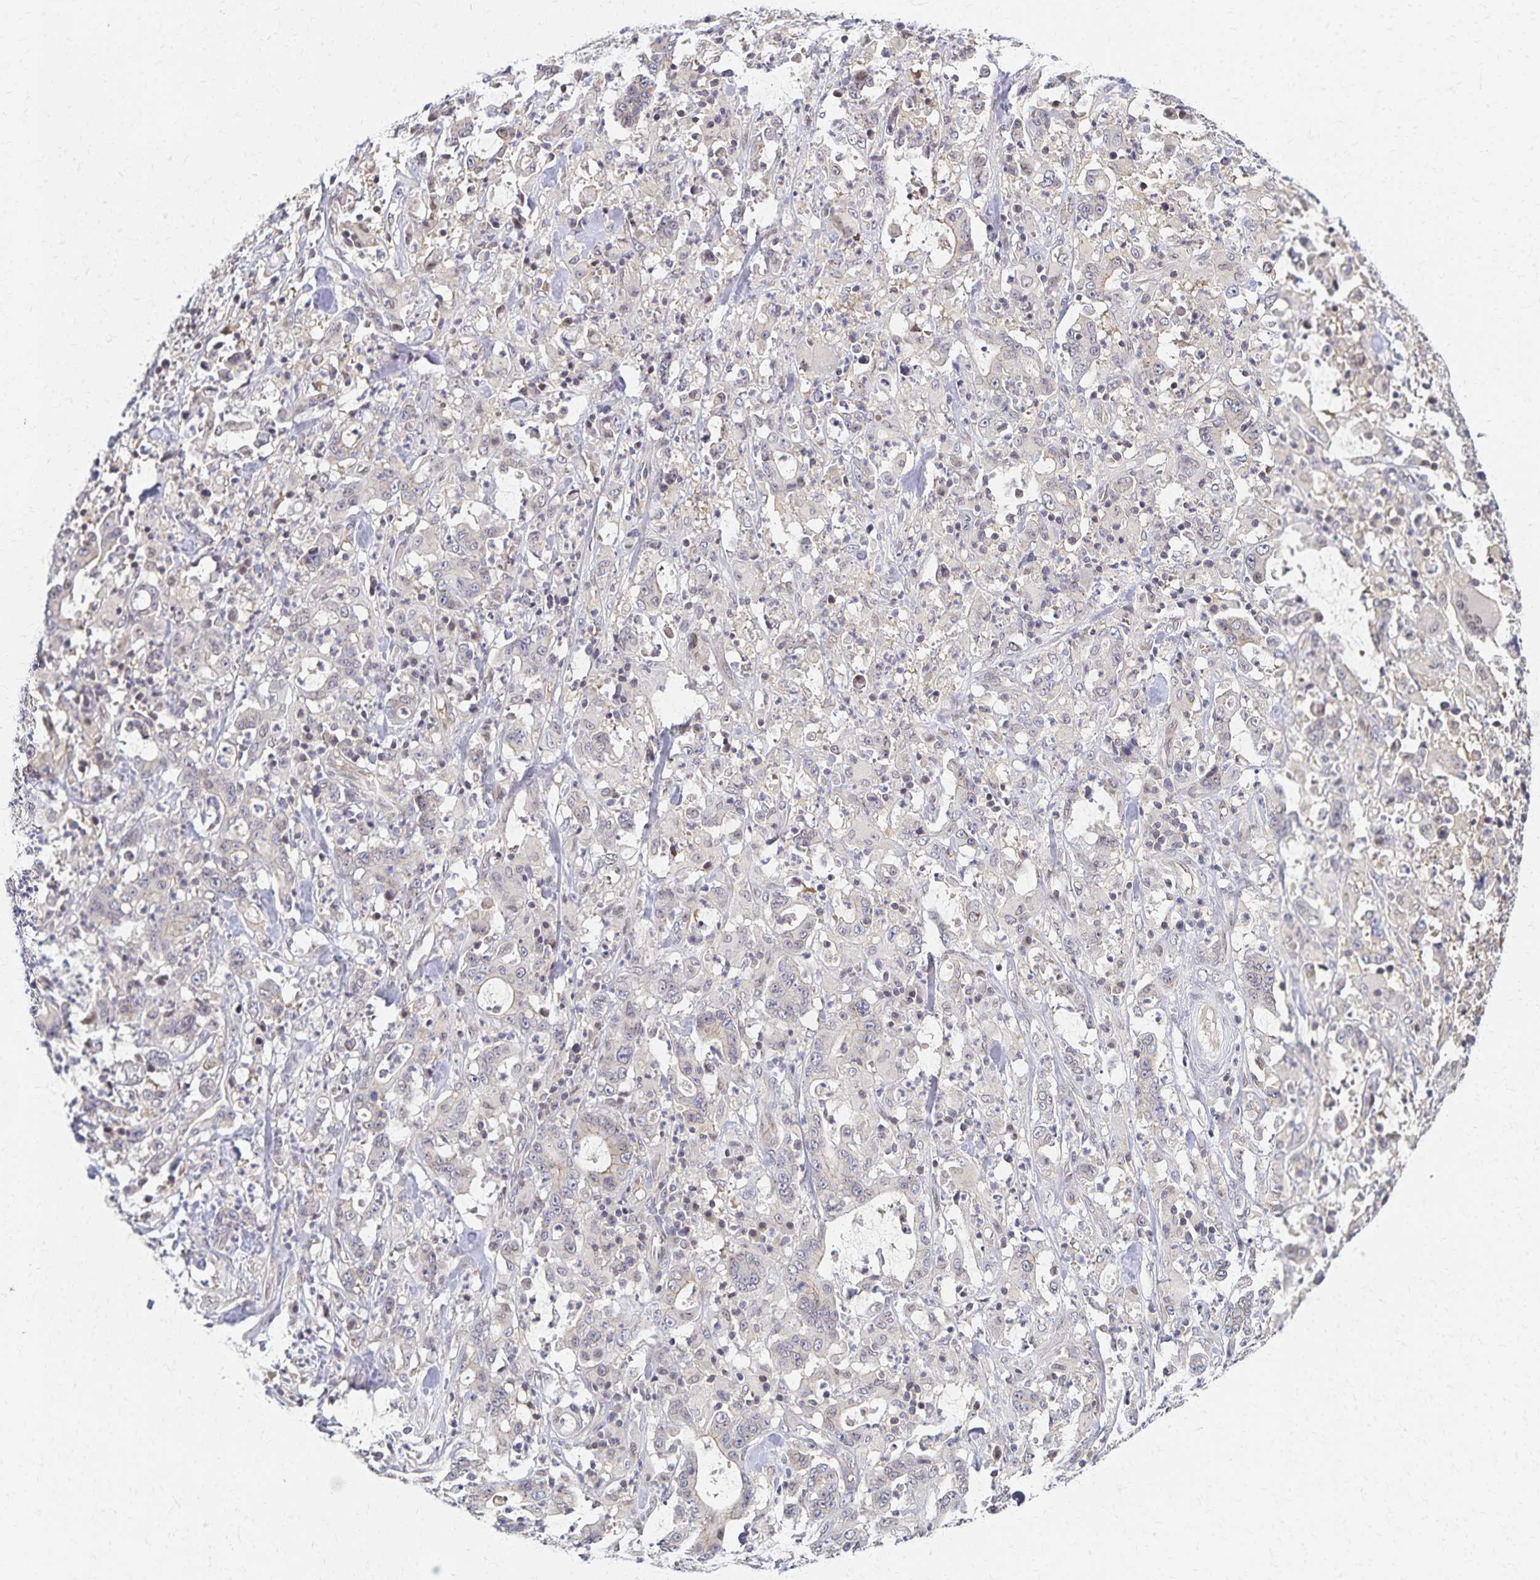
{"staining": {"intensity": "negative", "quantity": "none", "location": "none"}, "tissue": "stomach cancer", "cell_type": "Tumor cells", "image_type": "cancer", "snomed": [{"axis": "morphology", "description": "Adenocarcinoma, NOS"}, {"axis": "topography", "description": "Stomach, upper"}], "caption": "This is an immunohistochemistry image of stomach cancer (adenocarcinoma). There is no positivity in tumor cells.", "gene": "RAB9B", "patient": {"sex": "male", "age": 68}}